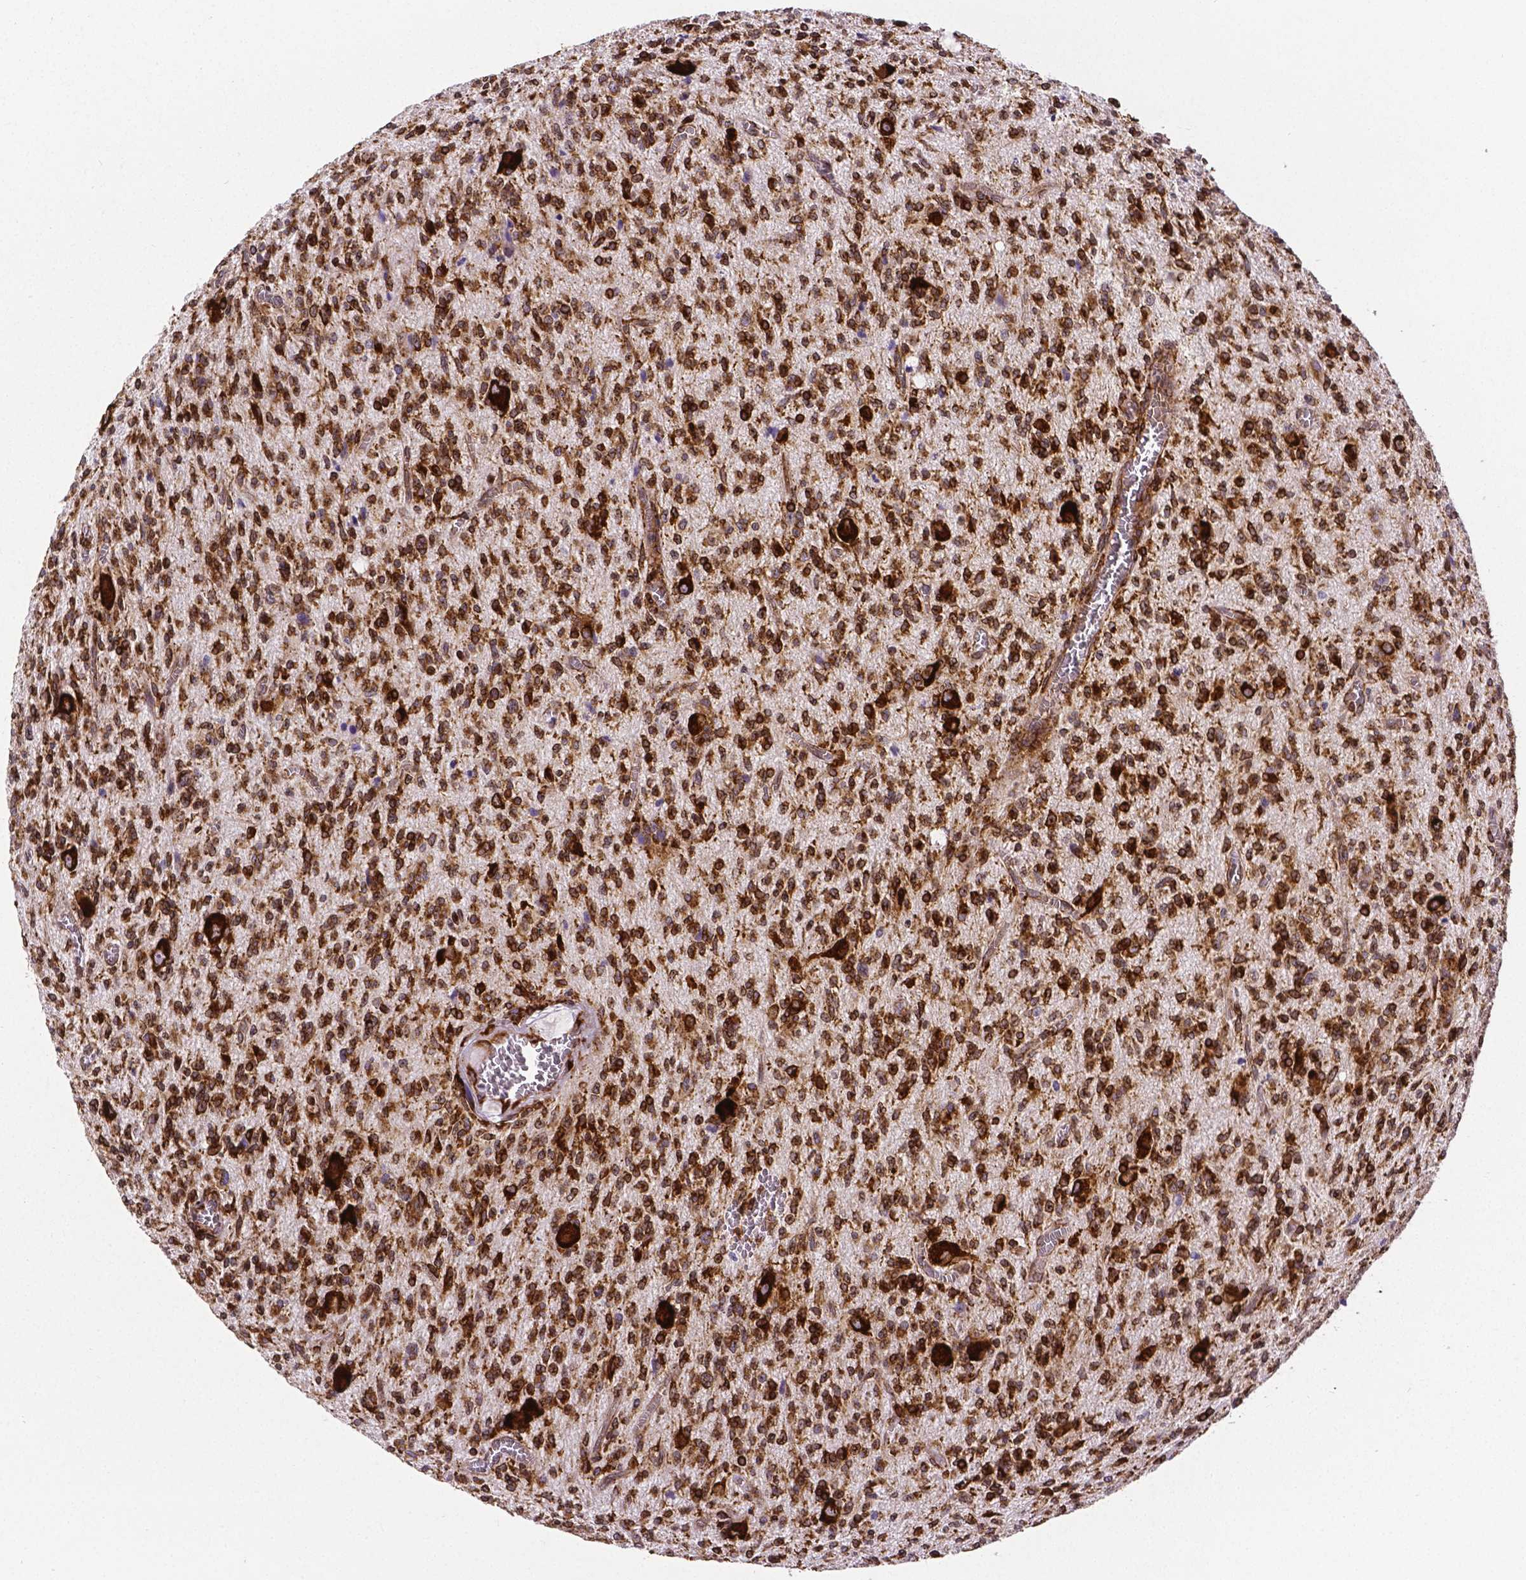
{"staining": {"intensity": "strong", "quantity": ">75%", "location": "cytoplasmic/membranous"}, "tissue": "glioma", "cell_type": "Tumor cells", "image_type": "cancer", "snomed": [{"axis": "morphology", "description": "Glioma, malignant, Low grade"}, {"axis": "topography", "description": "Brain"}], "caption": "An immunohistochemistry photomicrograph of neoplastic tissue is shown. Protein staining in brown highlights strong cytoplasmic/membranous positivity in glioma within tumor cells. (DAB (3,3'-diaminobenzidine) IHC, brown staining for protein, blue staining for nuclei).", "gene": "MTDH", "patient": {"sex": "male", "age": 64}}